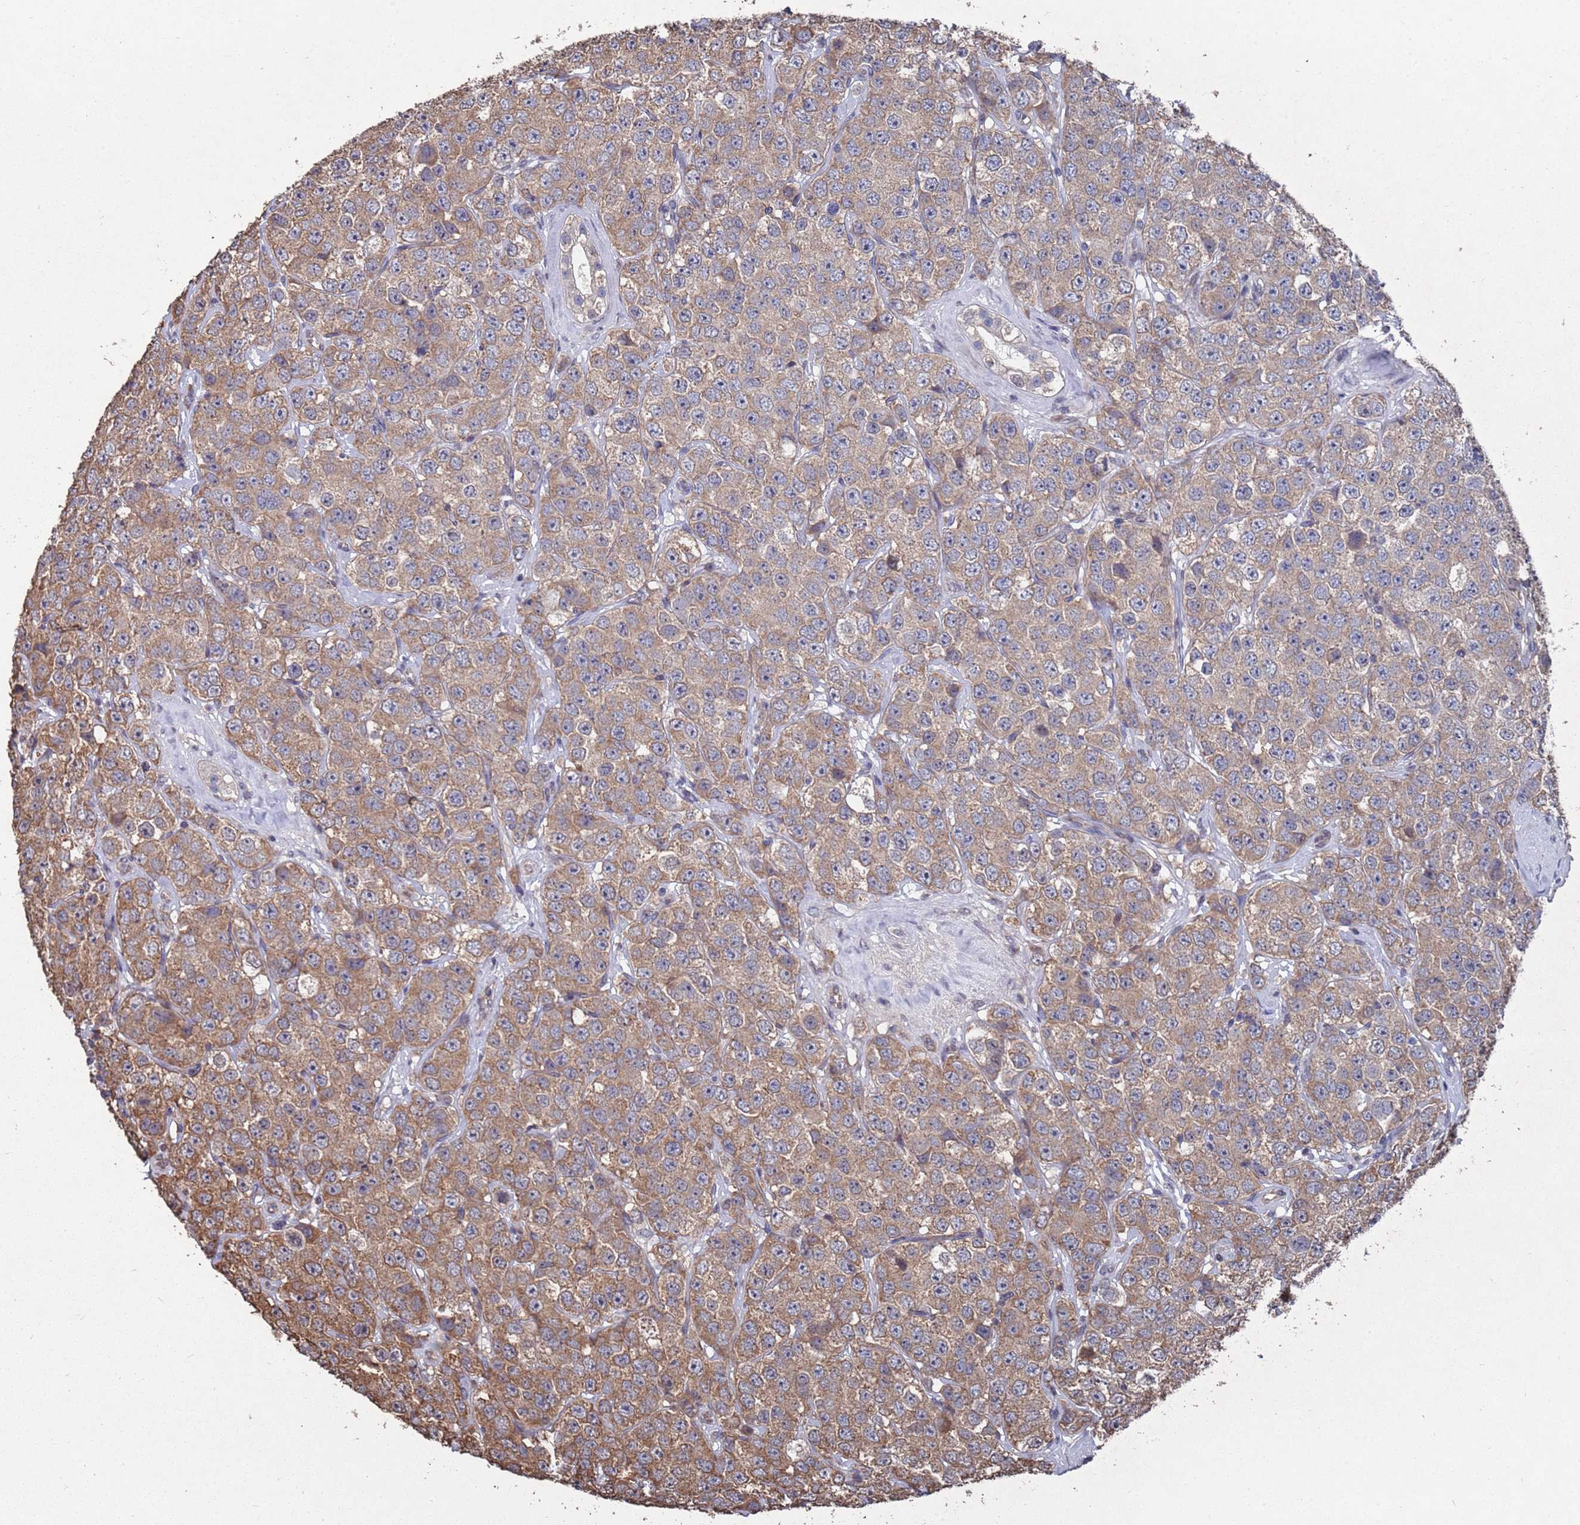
{"staining": {"intensity": "moderate", "quantity": ">75%", "location": "cytoplasmic/membranous"}, "tissue": "testis cancer", "cell_type": "Tumor cells", "image_type": "cancer", "snomed": [{"axis": "morphology", "description": "Seminoma, NOS"}, {"axis": "topography", "description": "Testis"}], "caption": "Tumor cells demonstrate moderate cytoplasmic/membranous positivity in approximately >75% of cells in testis cancer.", "gene": "CFAP119", "patient": {"sex": "male", "age": 28}}